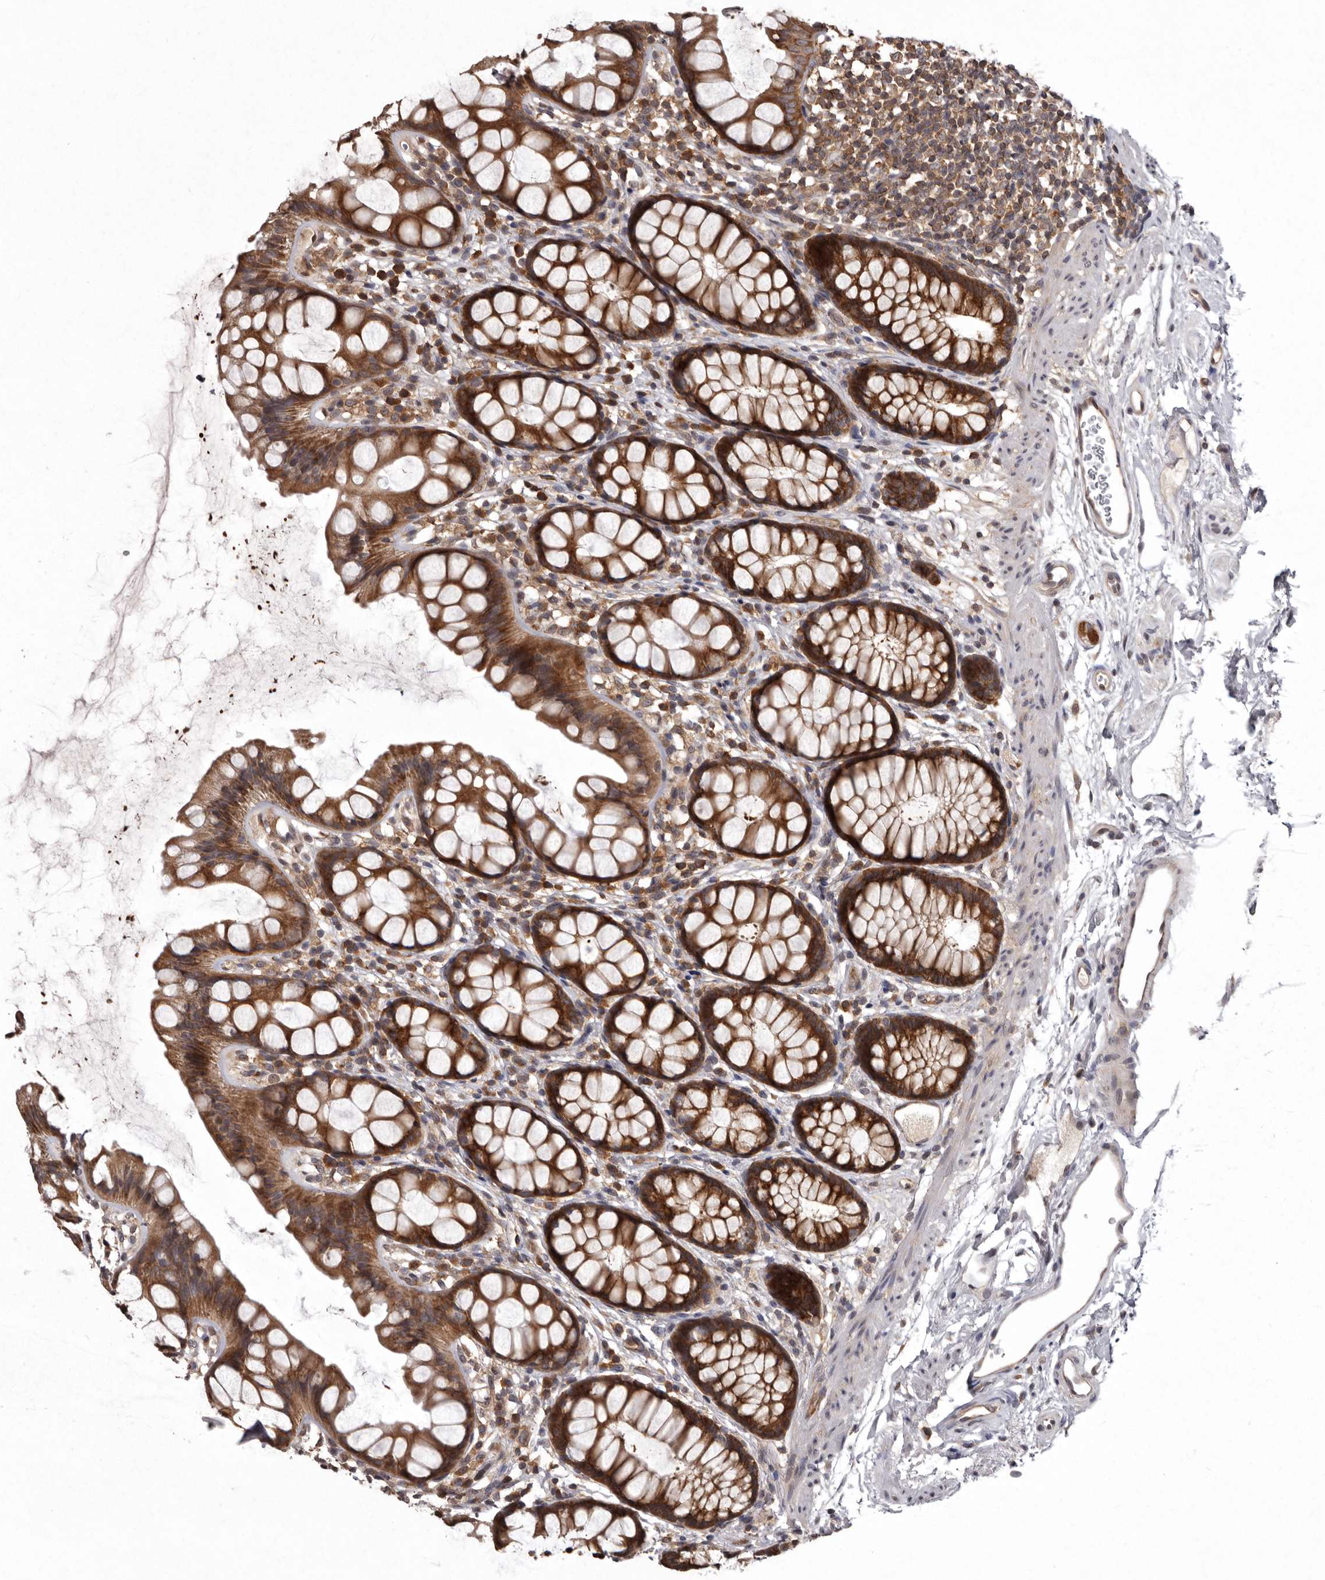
{"staining": {"intensity": "strong", "quantity": ">75%", "location": "cytoplasmic/membranous"}, "tissue": "rectum", "cell_type": "Glandular cells", "image_type": "normal", "snomed": [{"axis": "morphology", "description": "Normal tissue, NOS"}, {"axis": "topography", "description": "Rectum"}], "caption": "Brown immunohistochemical staining in normal human rectum reveals strong cytoplasmic/membranous positivity in approximately >75% of glandular cells.", "gene": "DARS1", "patient": {"sex": "female", "age": 65}}